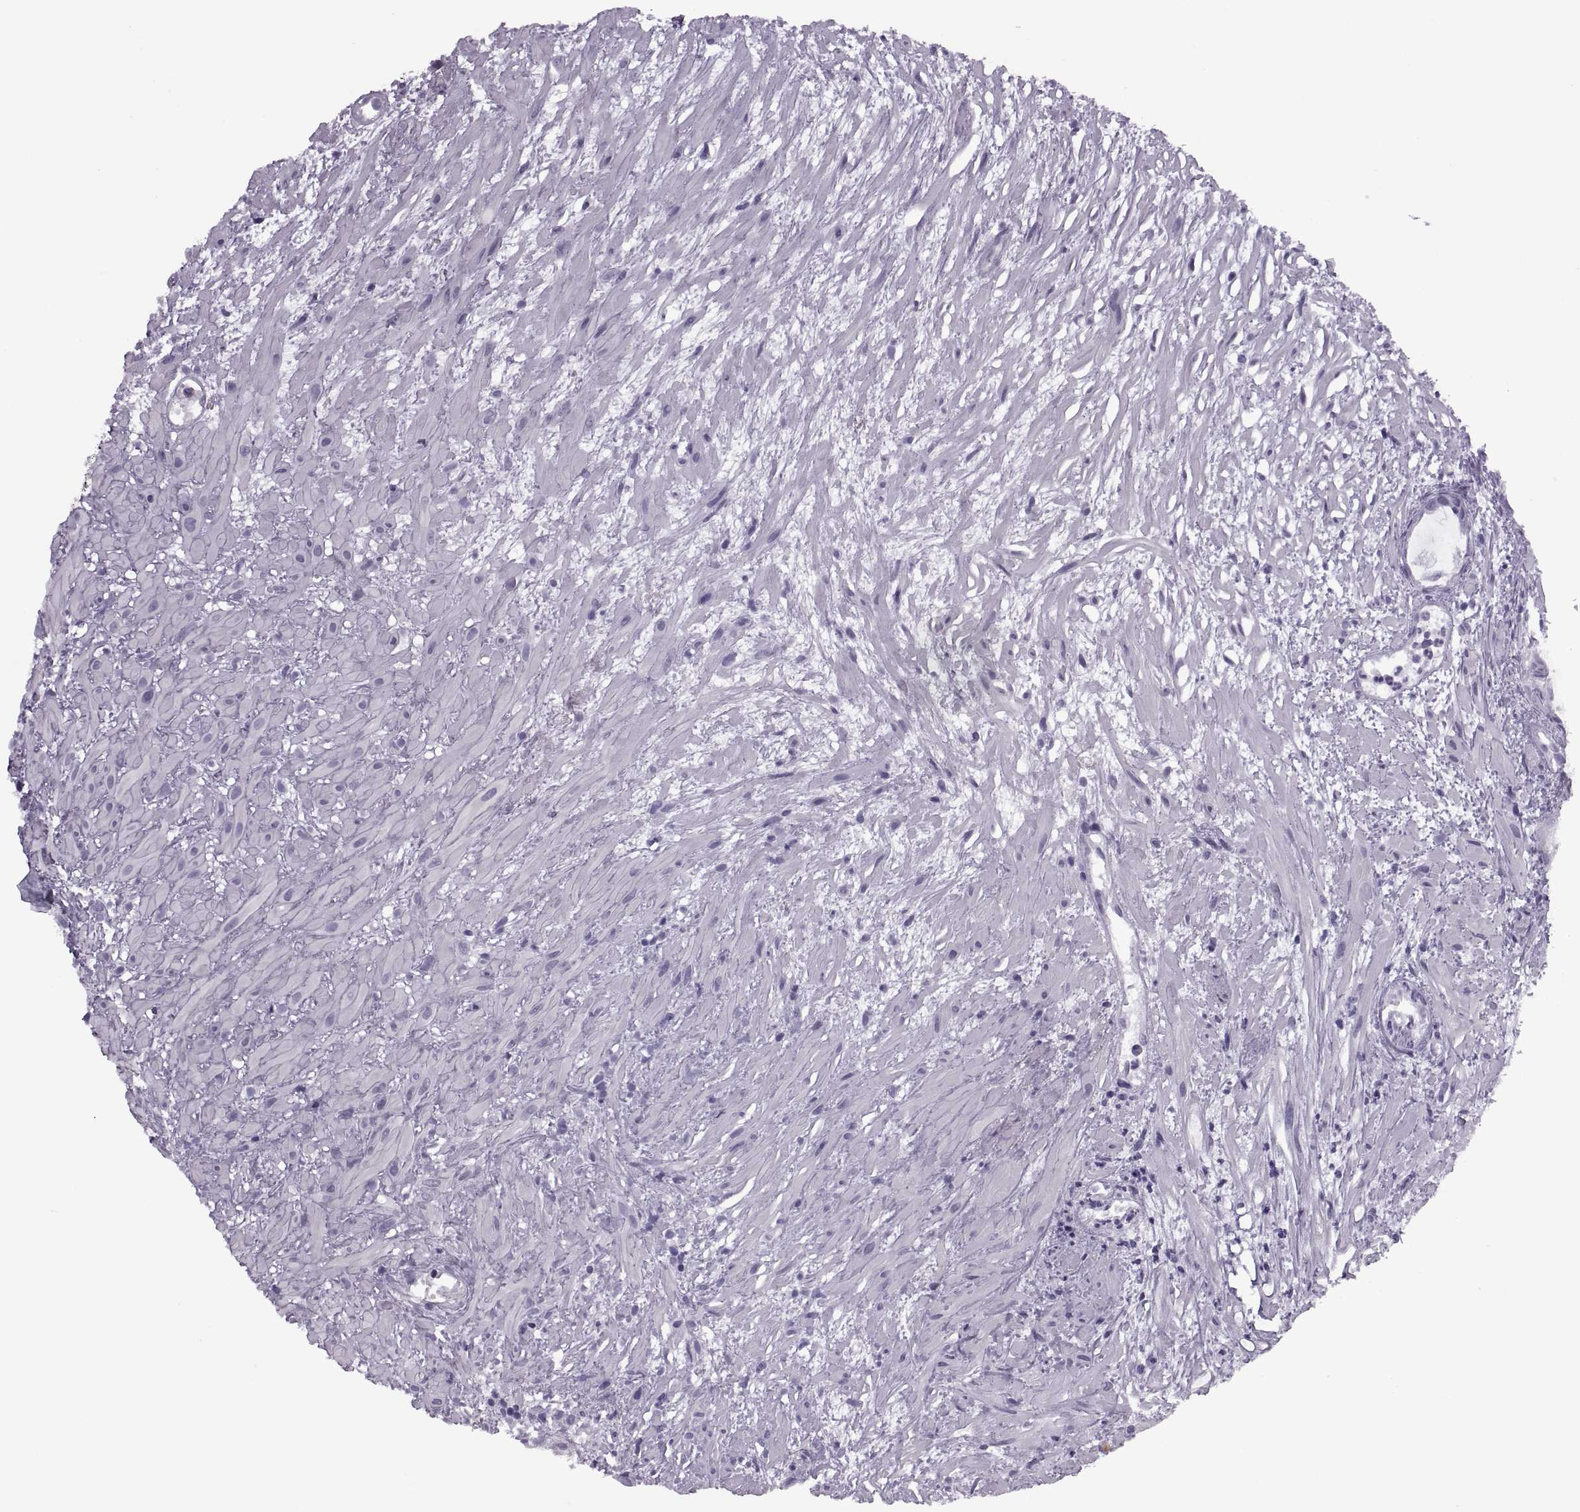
{"staining": {"intensity": "negative", "quantity": "none", "location": "none"}, "tissue": "prostate cancer", "cell_type": "Tumor cells", "image_type": "cancer", "snomed": [{"axis": "morphology", "description": "Adenocarcinoma, High grade"}, {"axis": "topography", "description": "Prostate"}], "caption": "The image demonstrates no significant positivity in tumor cells of prostate cancer (adenocarcinoma (high-grade)).", "gene": "FAM24A", "patient": {"sex": "male", "age": 79}}